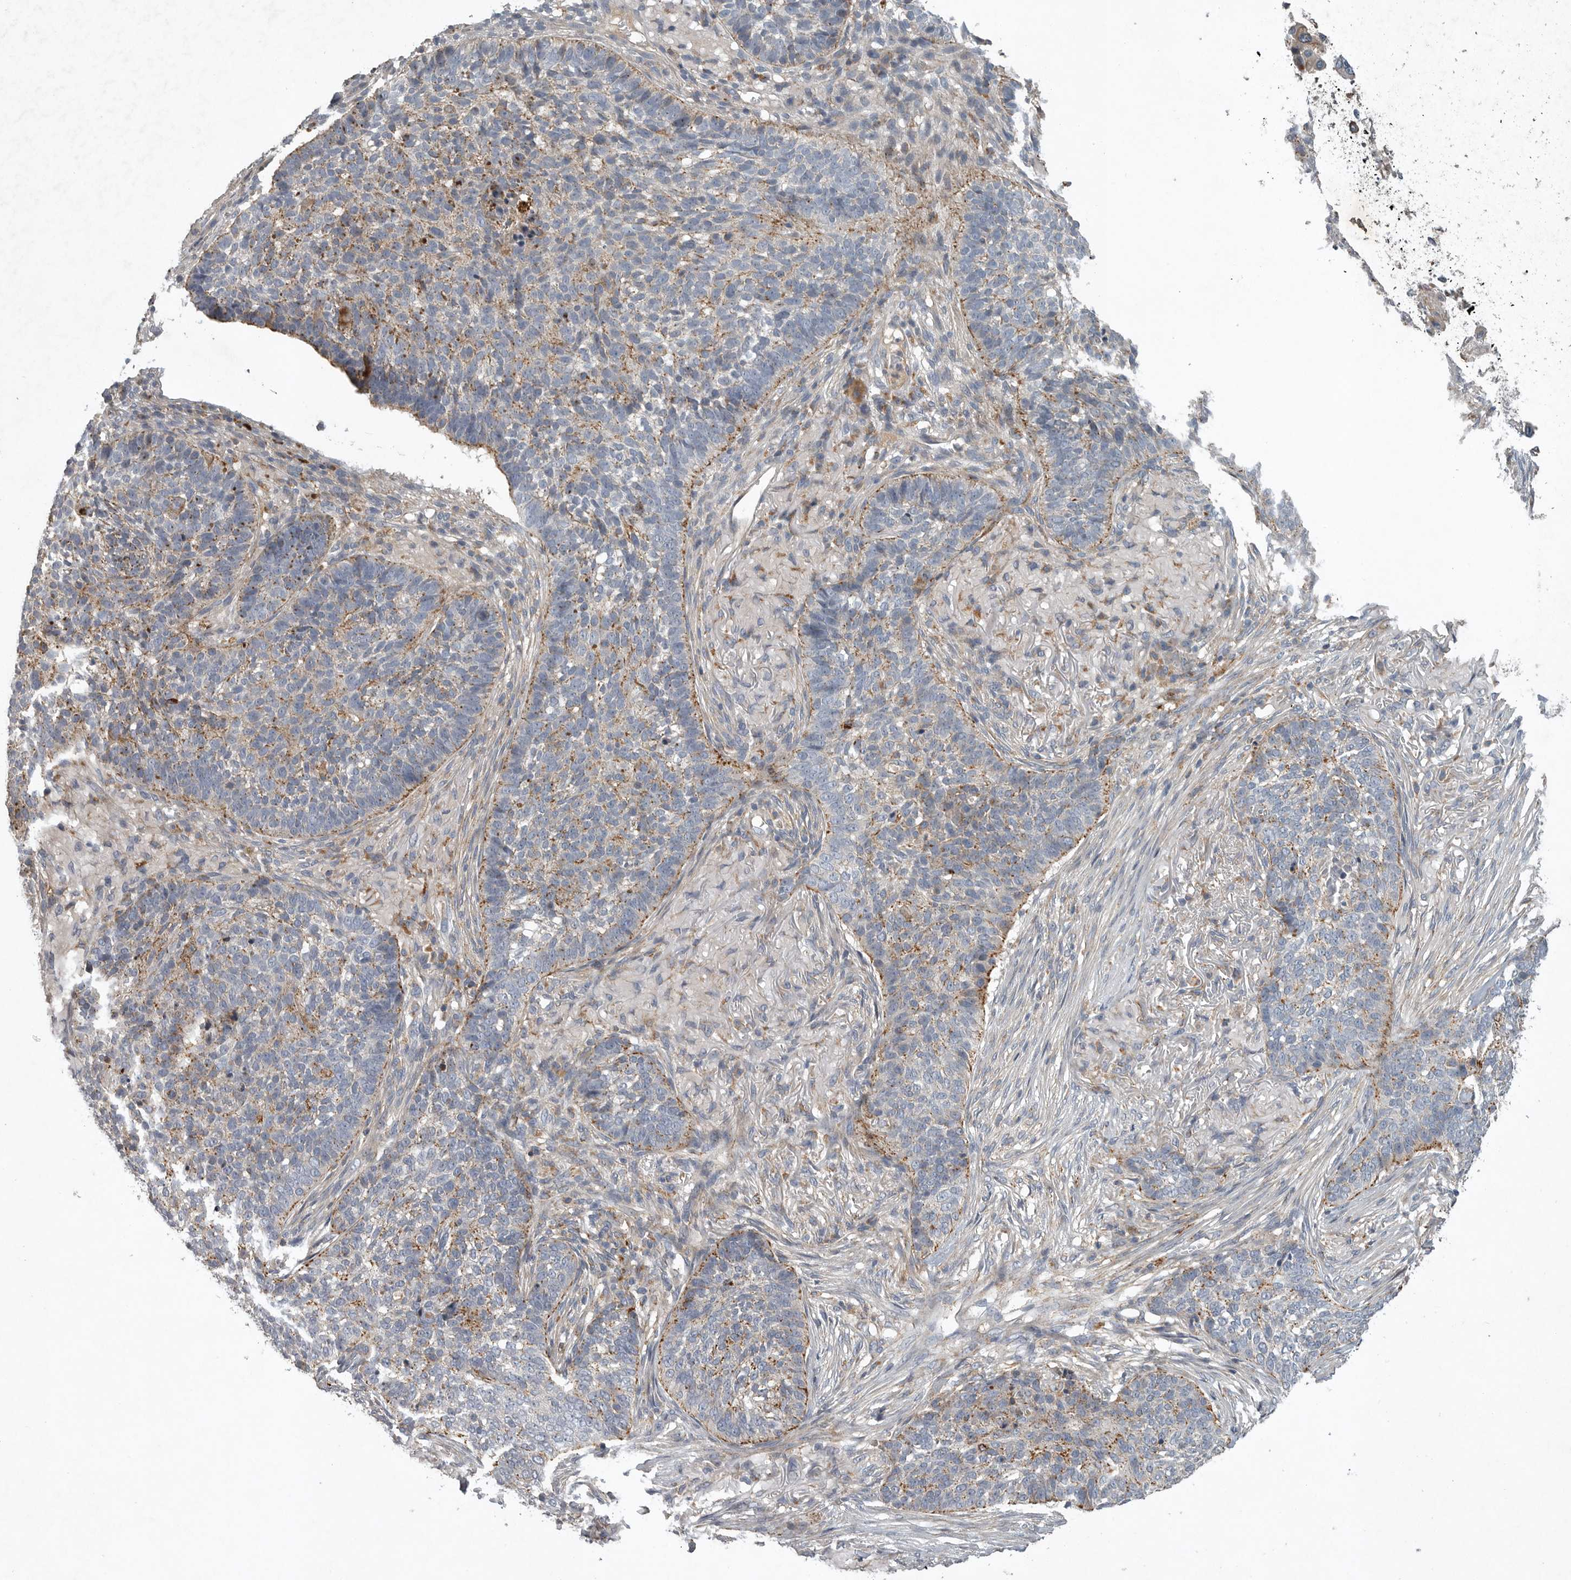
{"staining": {"intensity": "moderate", "quantity": "25%-75%", "location": "cytoplasmic/membranous"}, "tissue": "skin cancer", "cell_type": "Tumor cells", "image_type": "cancer", "snomed": [{"axis": "morphology", "description": "Basal cell carcinoma"}, {"axis": "topography", "description": "Skin"}], "caption": "IHC micrograph of neoplastic tissue: human skin basal cell carcinoma stained using immunohistochemistry (IHC) demonstrates medium levels of moderate protein expression localized specifically in the cytoplasmic/membranous of tumor cells, appearing as a cytoplasmic/membranous brown color.", "gene": "LAMTOR3", "patient": {"sex": "male", "age": 85}}